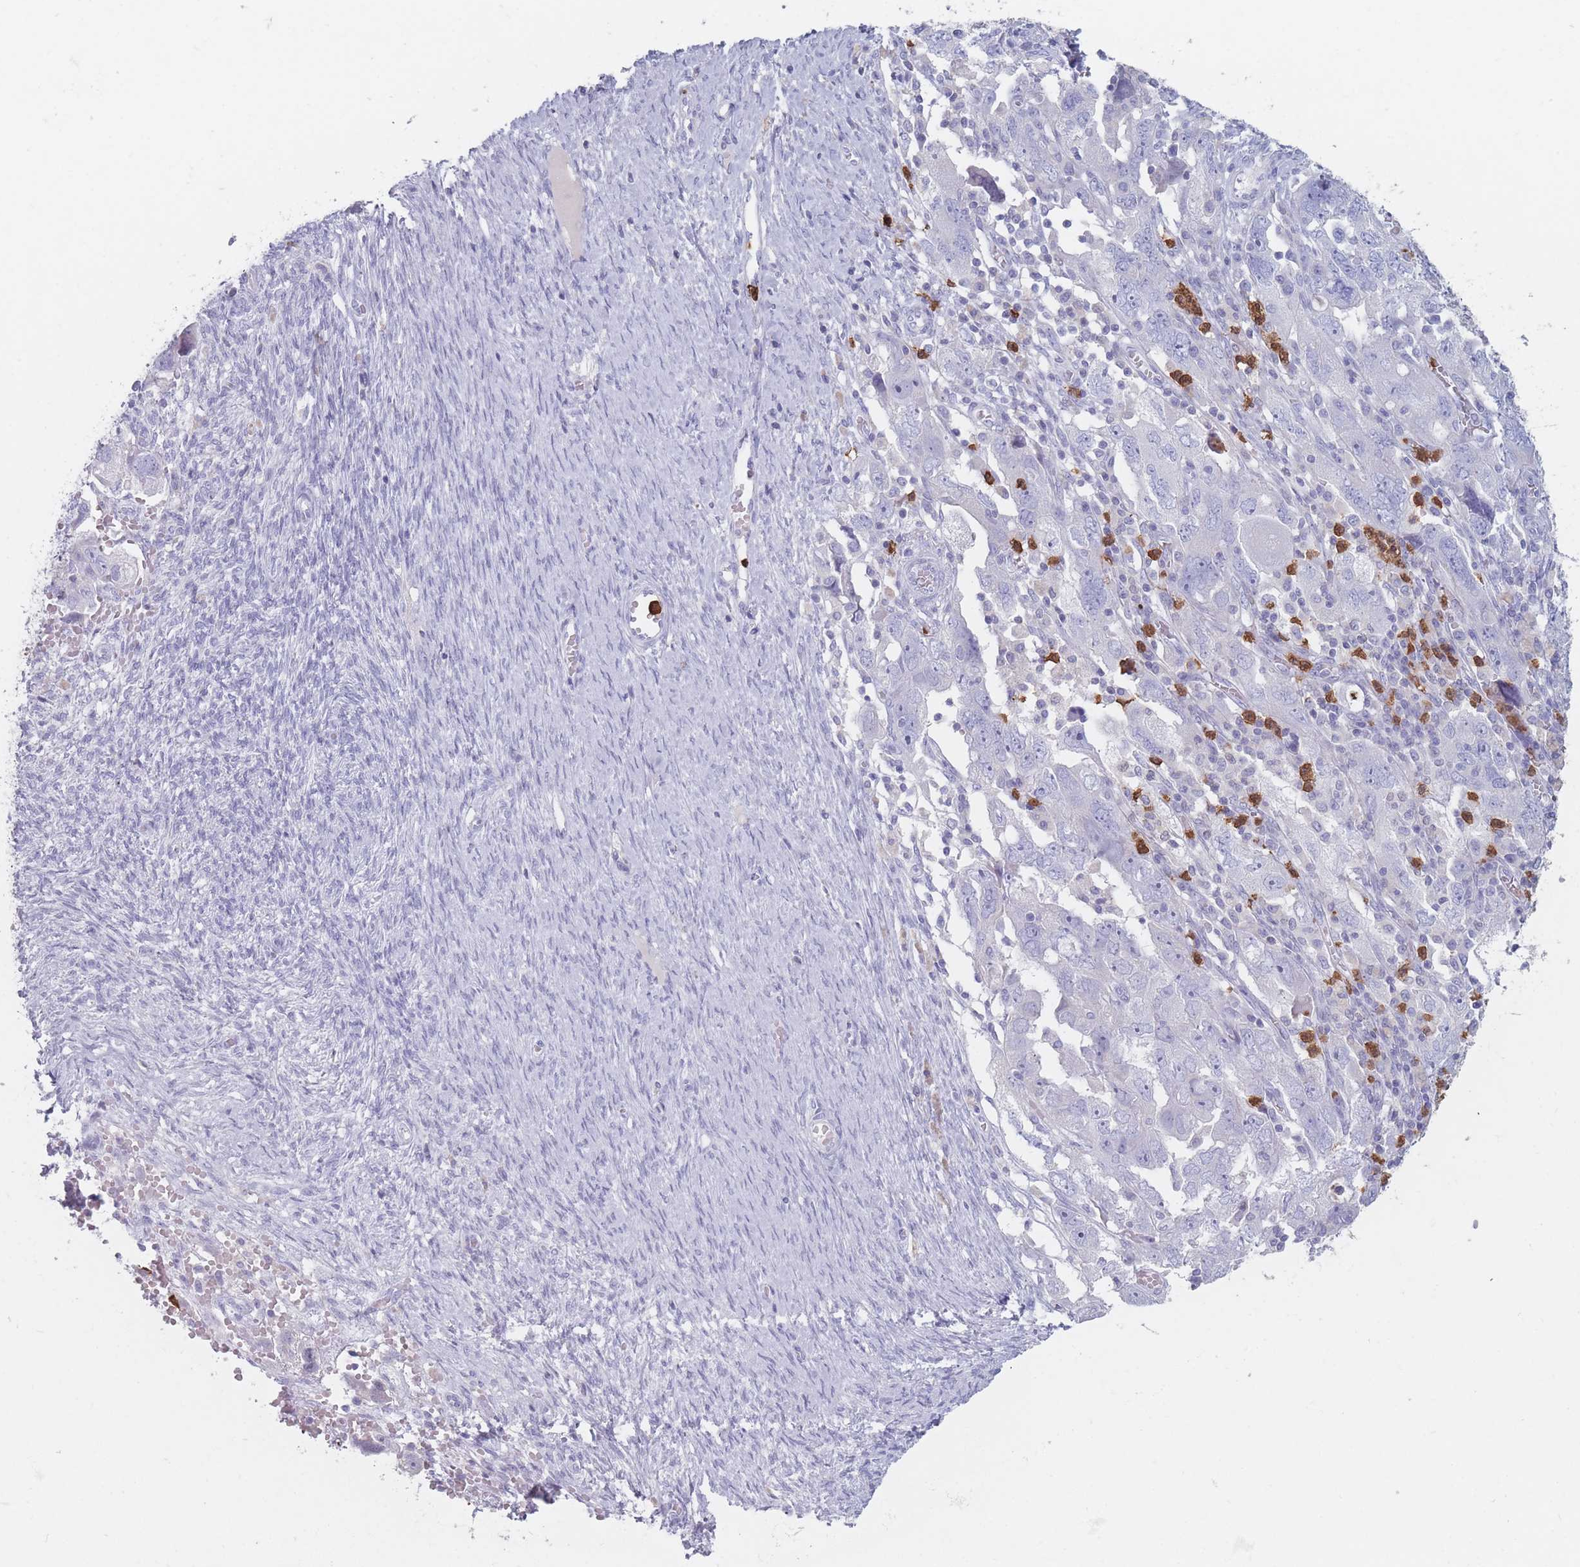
{"staining": {"intensity": "negative", "quantity": "none", "location": "none"}, "tissue": "ovarian cancer", "cell_type": "Tumor cells", "image_type": "cancer", "snomed": [{"axis": "morphology", "description": "Carcinoma, NOS"}, {"axis": "morphology", "description": "Cystadenocarcinoma, serous, NOS"}, {"axis": "topography", "description": "Ovary"}], "caption": "This is an immunohistochemistry (IHC) histopathology image of human carcinoma (ovarian). There is no expression in tumor cells.", "gene": "ATP1A3", "patient": {"sex": "female", "age": 69}}